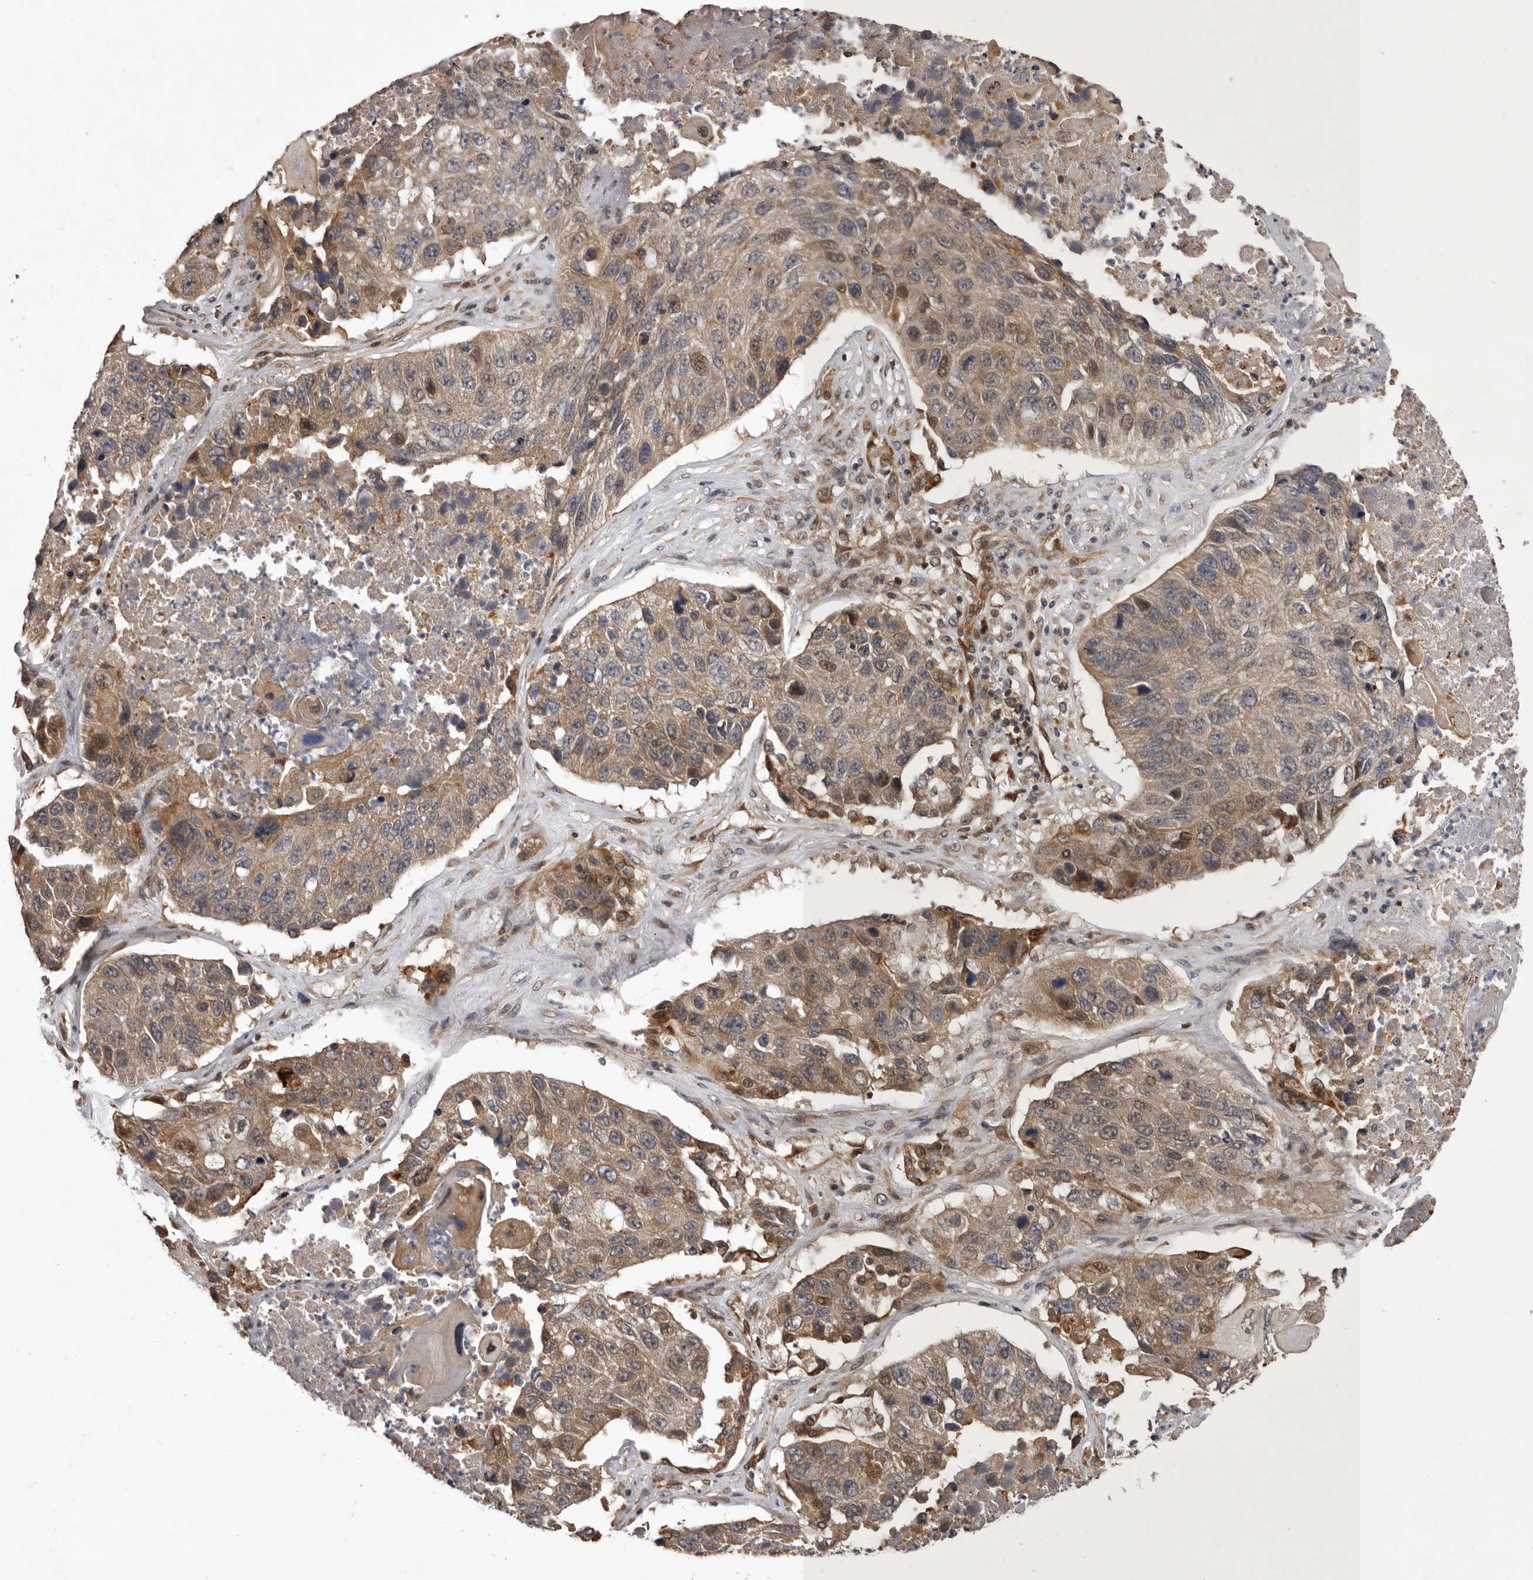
{"staining": {"intensity": "moderate", "quantity": ">75%", "location": "cytoplasmic/membranous"}, "tissue": "lung cancer", "cell_type": "Tumor cells", "image_type": "cancer", "snomed": [{"axis": "morphology", "description": "Squamous cell carcinoma, NOS"}, {"axis": "topography", "description": "Lung"}], "caption": "Human lung cancer (squamous cell carcinoma) stained for a protein (brown) reveals moderate cytoplasmic/membranous positive positivity in about >75% of tumor cells.", "gene": "GADD45B", "patient": {"sex": "male", "age": 61}}